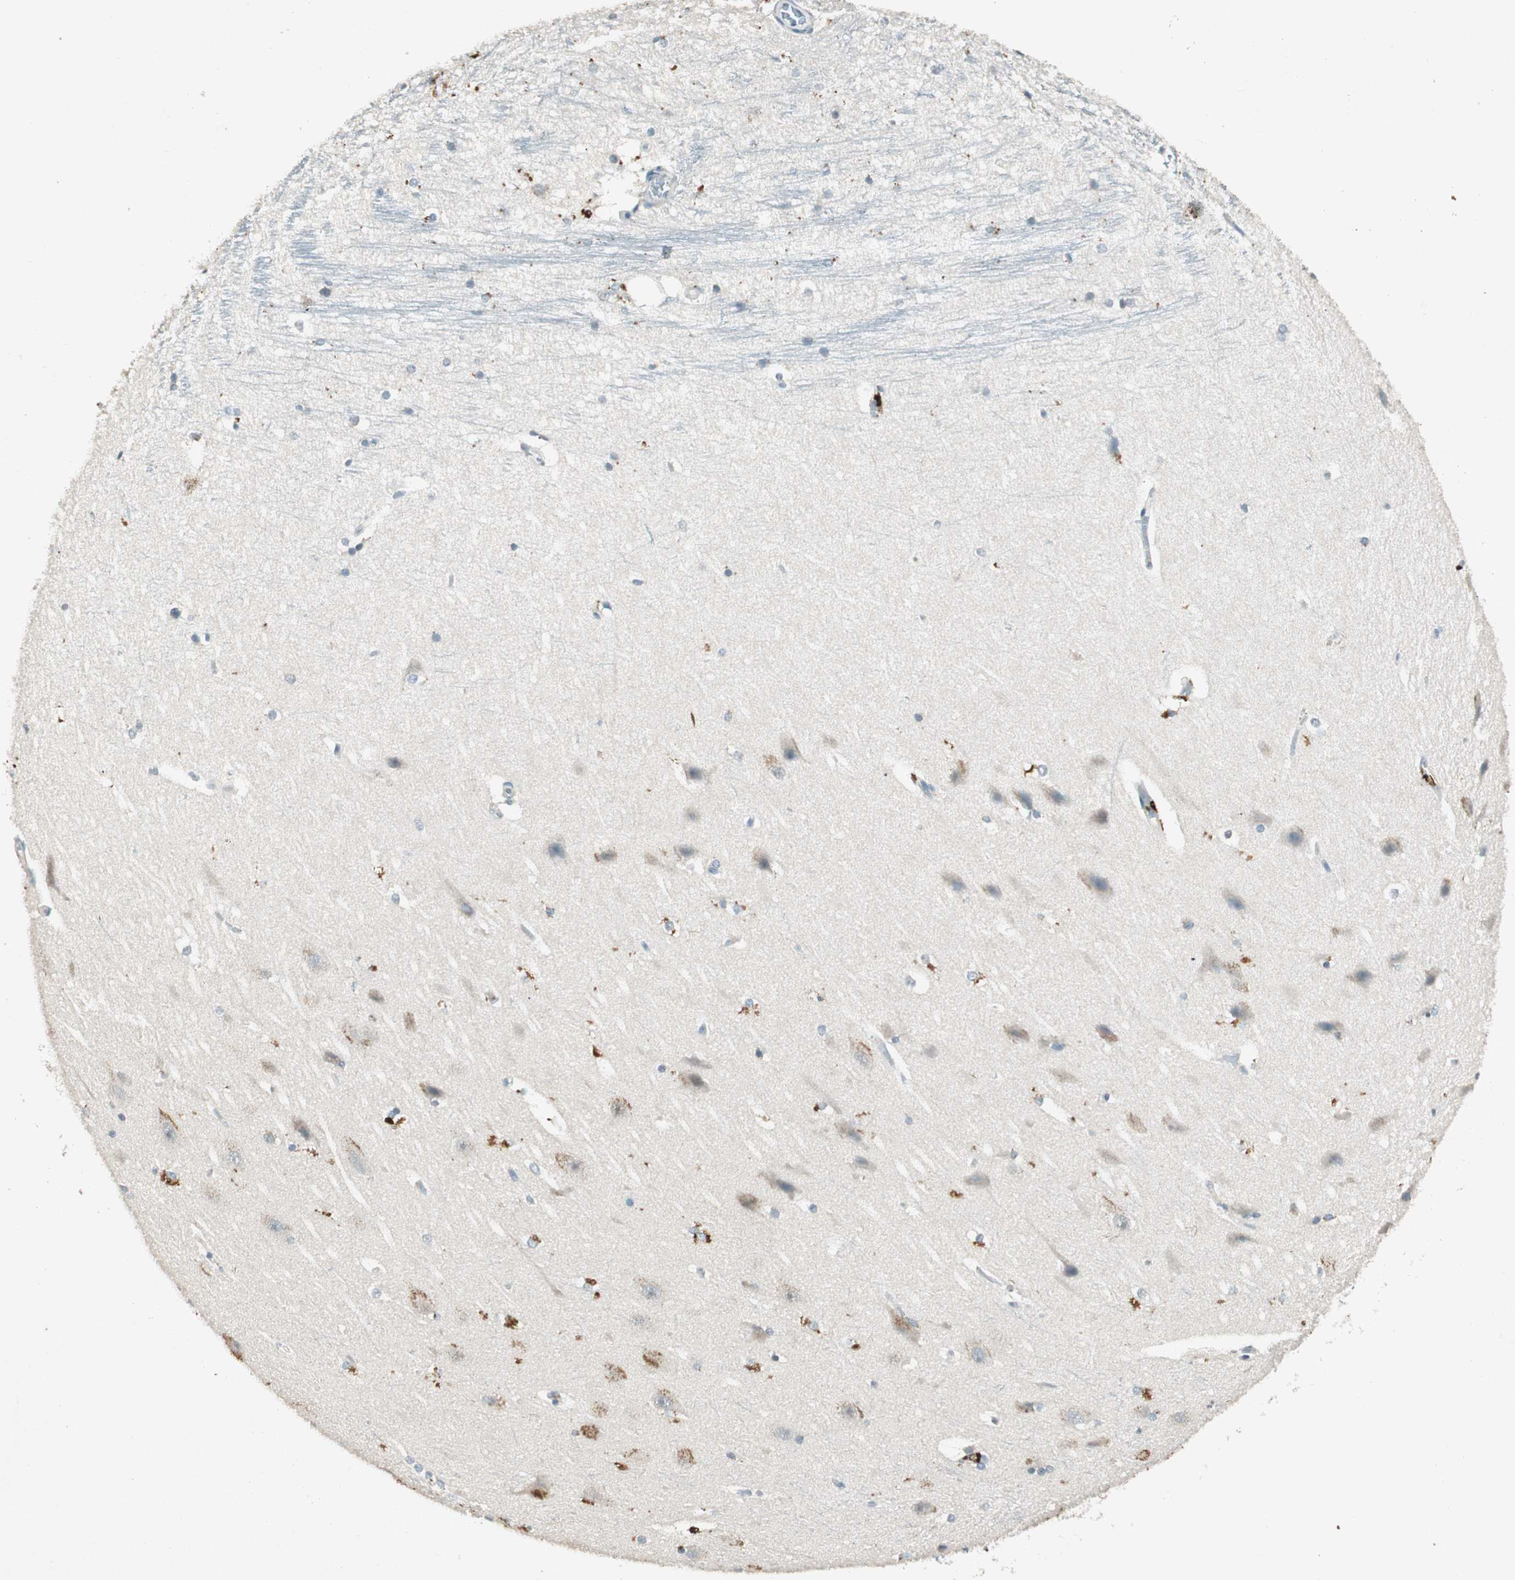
{"staining": {"intensity": "weak", "quantity": "<25%", "location": "cytoplasmic/membranous"}, "tissue": "hippocampus", "cell_type": "Glial cells", "image_type": "normal", "snomed": [{"axis": "morphology", "description": "Normal tissue, NOS"}, {"axis": "topography", "description": "Hippocampus"}], "caption": "IHC of normal hippocampus displays no expression in glial cells.", "gene": "NKAIN1", "patient": {"sex": "female", "age": 19}}